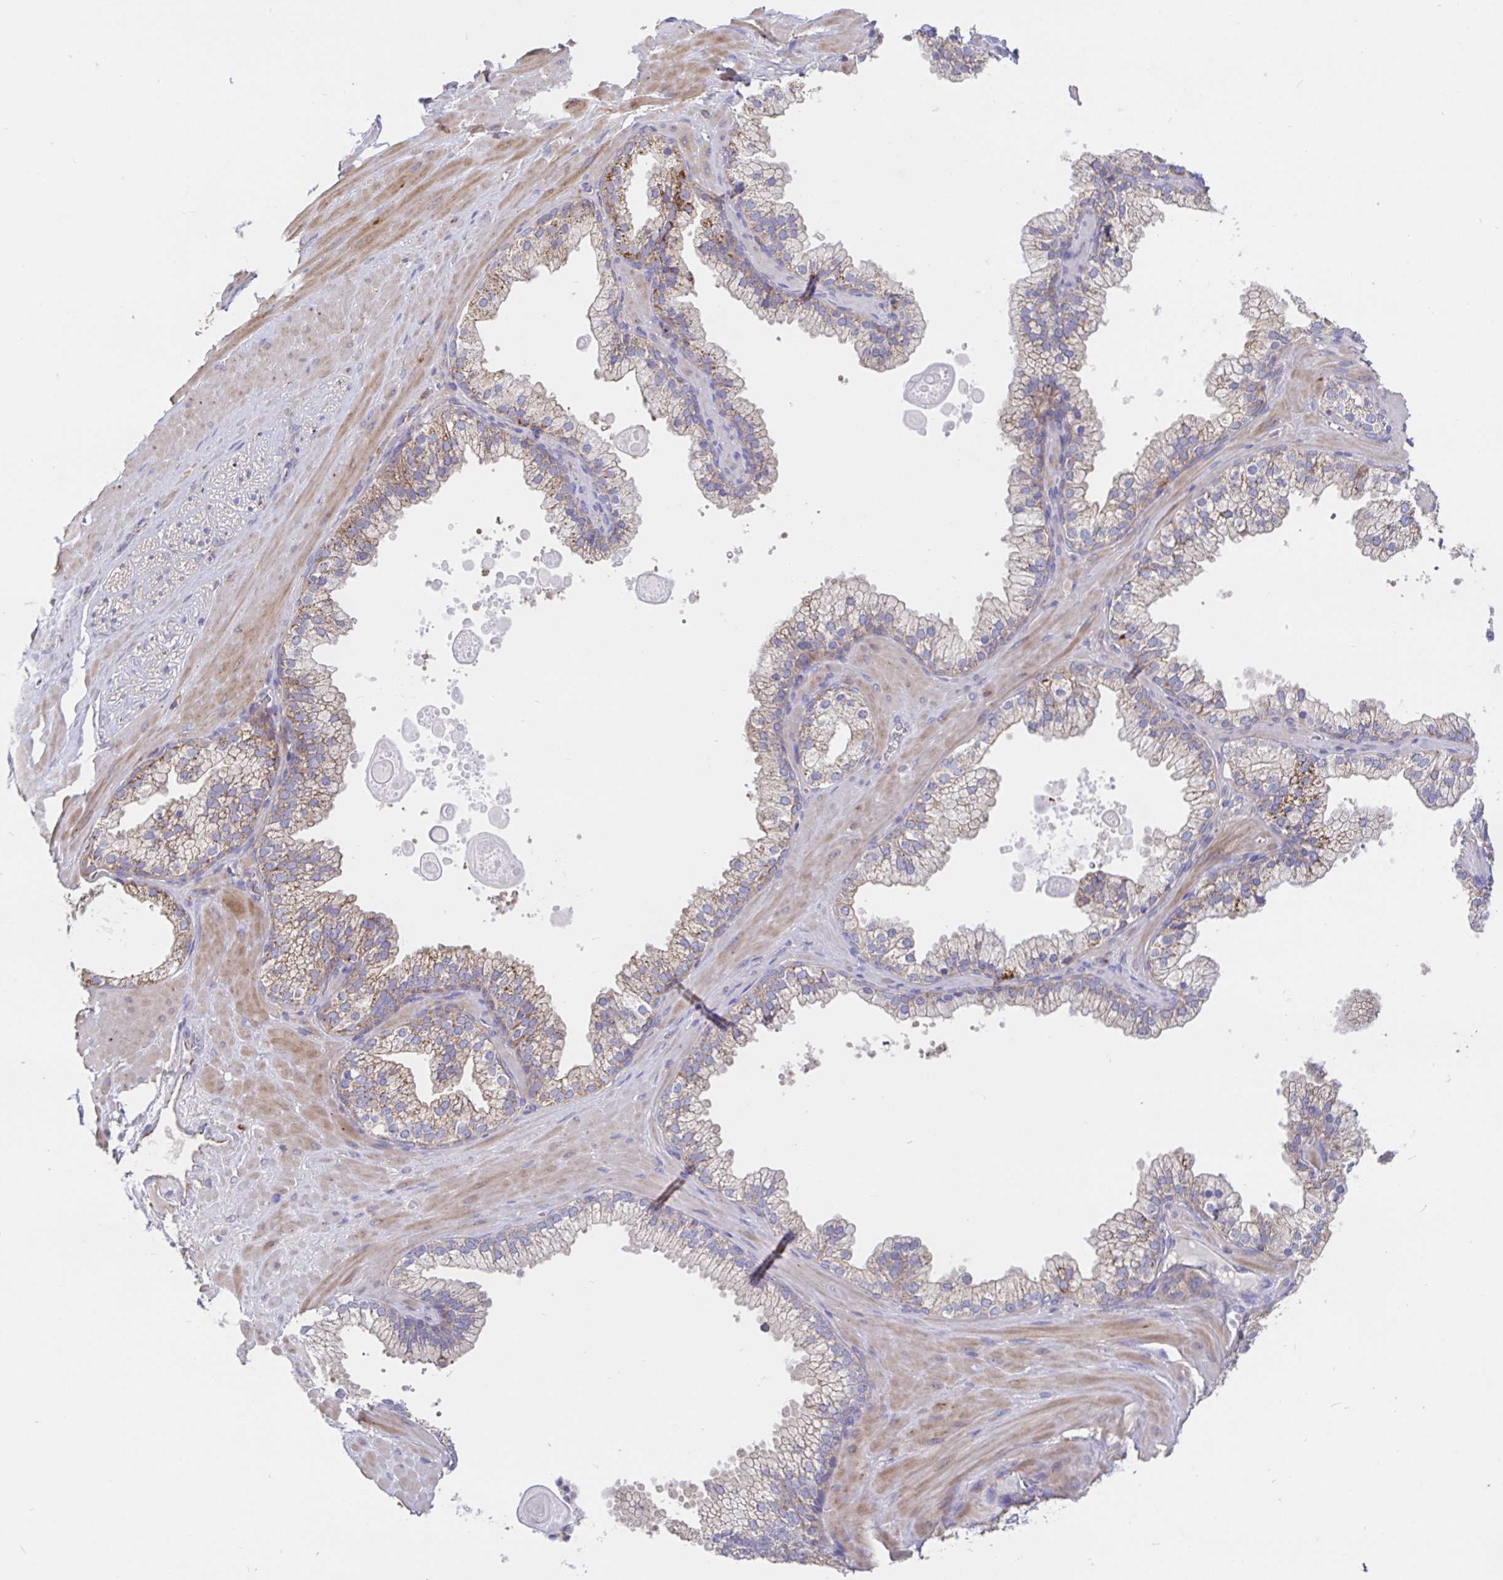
{"staining": {"intensity": "negative", "quantity": "none", "location": "none"}, "tissue": "soft tissue", "cell_type": "Fibroblasts", "image_type": "normal", "snomed": [{"axis": "morphology", "description": "Normal tissue, NOS"}, {"axis": "topography", "description": "Prostate"}, {"axis": "topography", "description": "Peripheral nerve tissue"}], "caption": "This histopathology image is of normal soft tissue stained with IHC to label a protein in brown with the nuclei are counter-stained blue. There is no expression in fibroblasts. Brightfield microscopy of immunohistochemistry stained with DAB (brown) and hematoxylin (blue), captured at high magnification.", "gene": "PRDX3", "patient": {"sex": "male", "age": 61}}